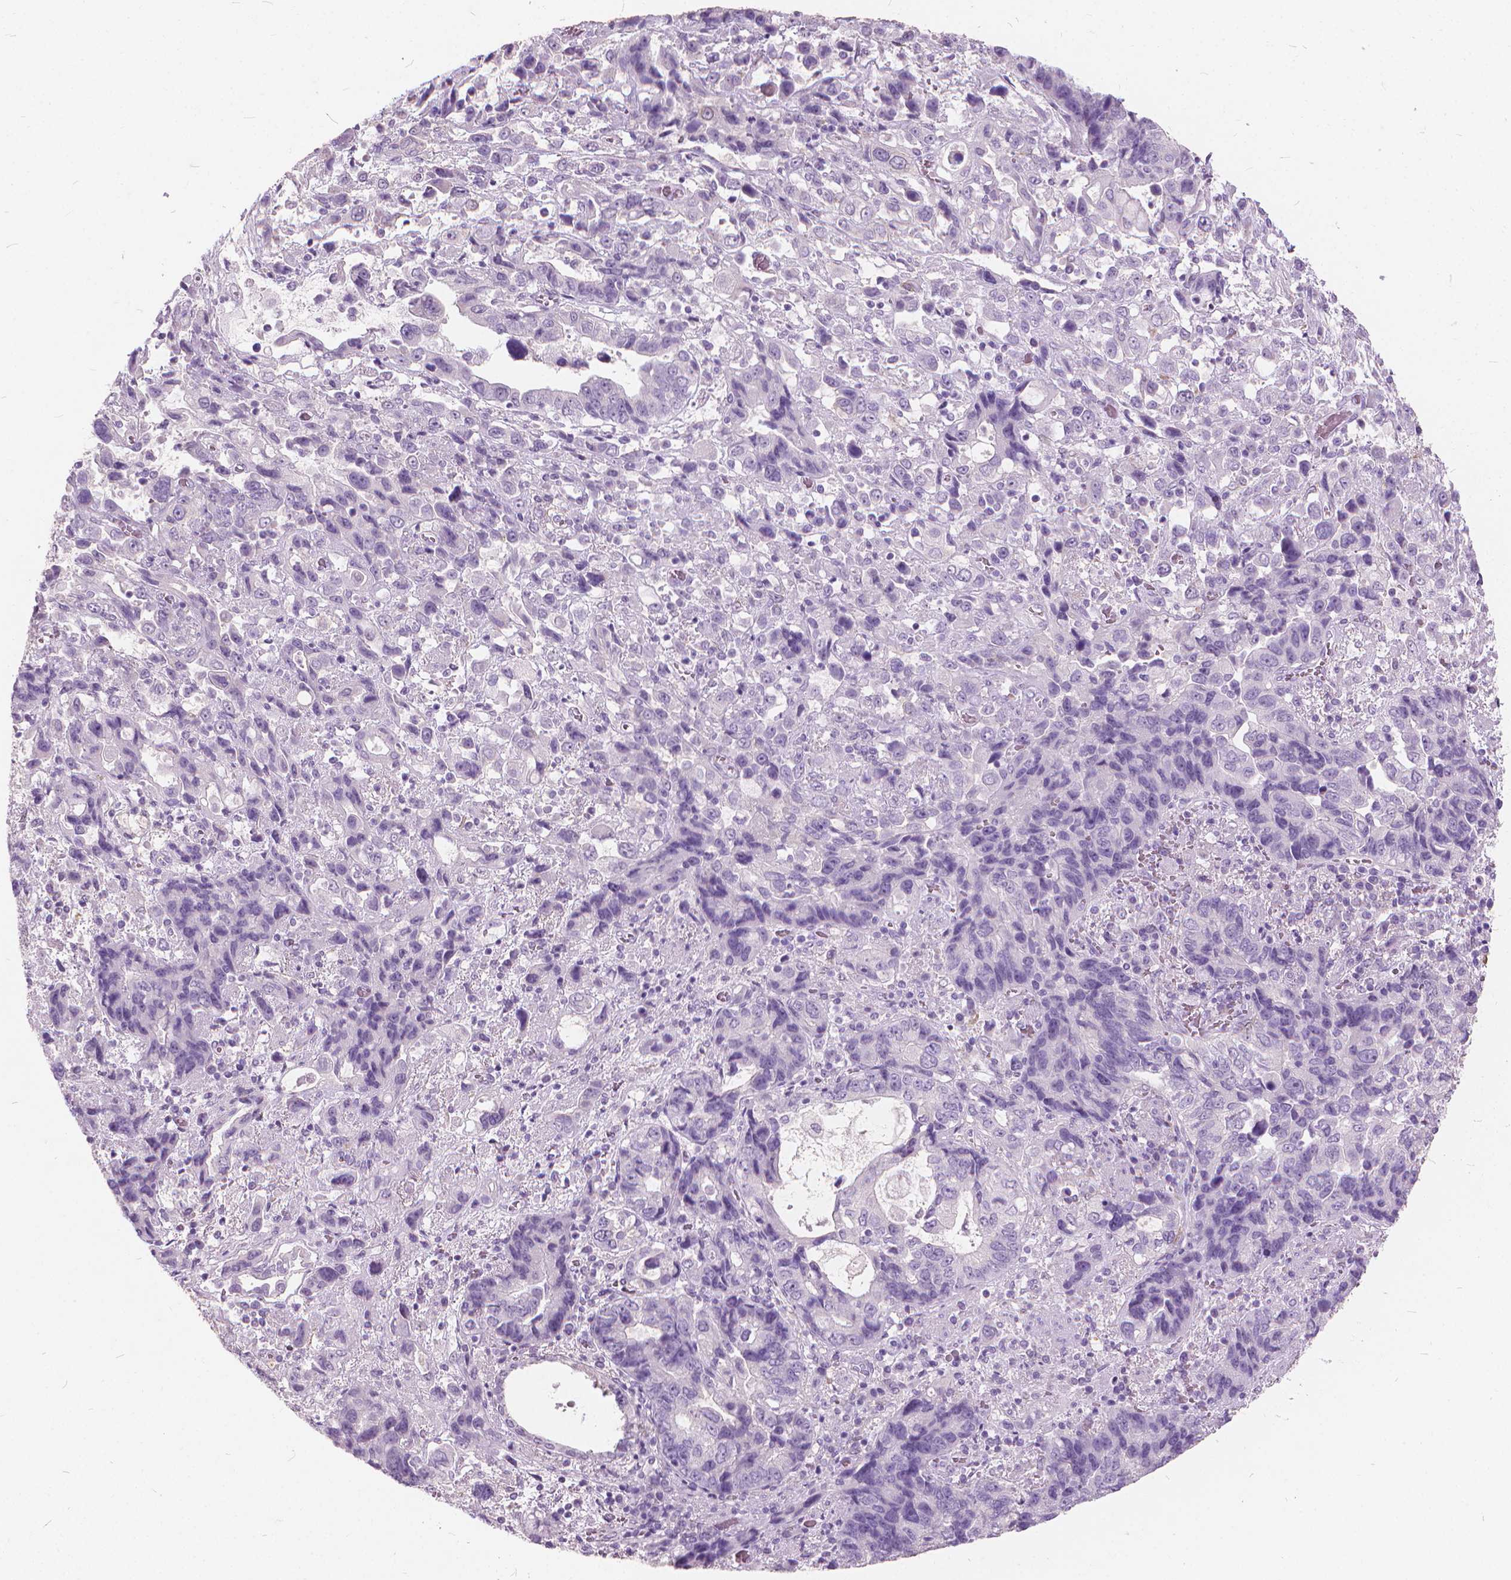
{"staining": {"intensity": "negative", "quantity": "none", "location": "none"}, "tissue": "stomach cancer", "cell_type": "Tumor cells", "image_type": "cancer", "snomed": [{"axis": "morphology", "description": "Adenocarcinoma, NOS"}, {"axis": "topography", "description": "Stomach, upper"}], "caption": "Immunohistochemistry image of neoplastic tissue: human stomach adenocarcinoma stained with DAB displays no significant protein staining in tumor cells.", "gene": "DNM1", "patient": {"sex": "female", "age": 81}}